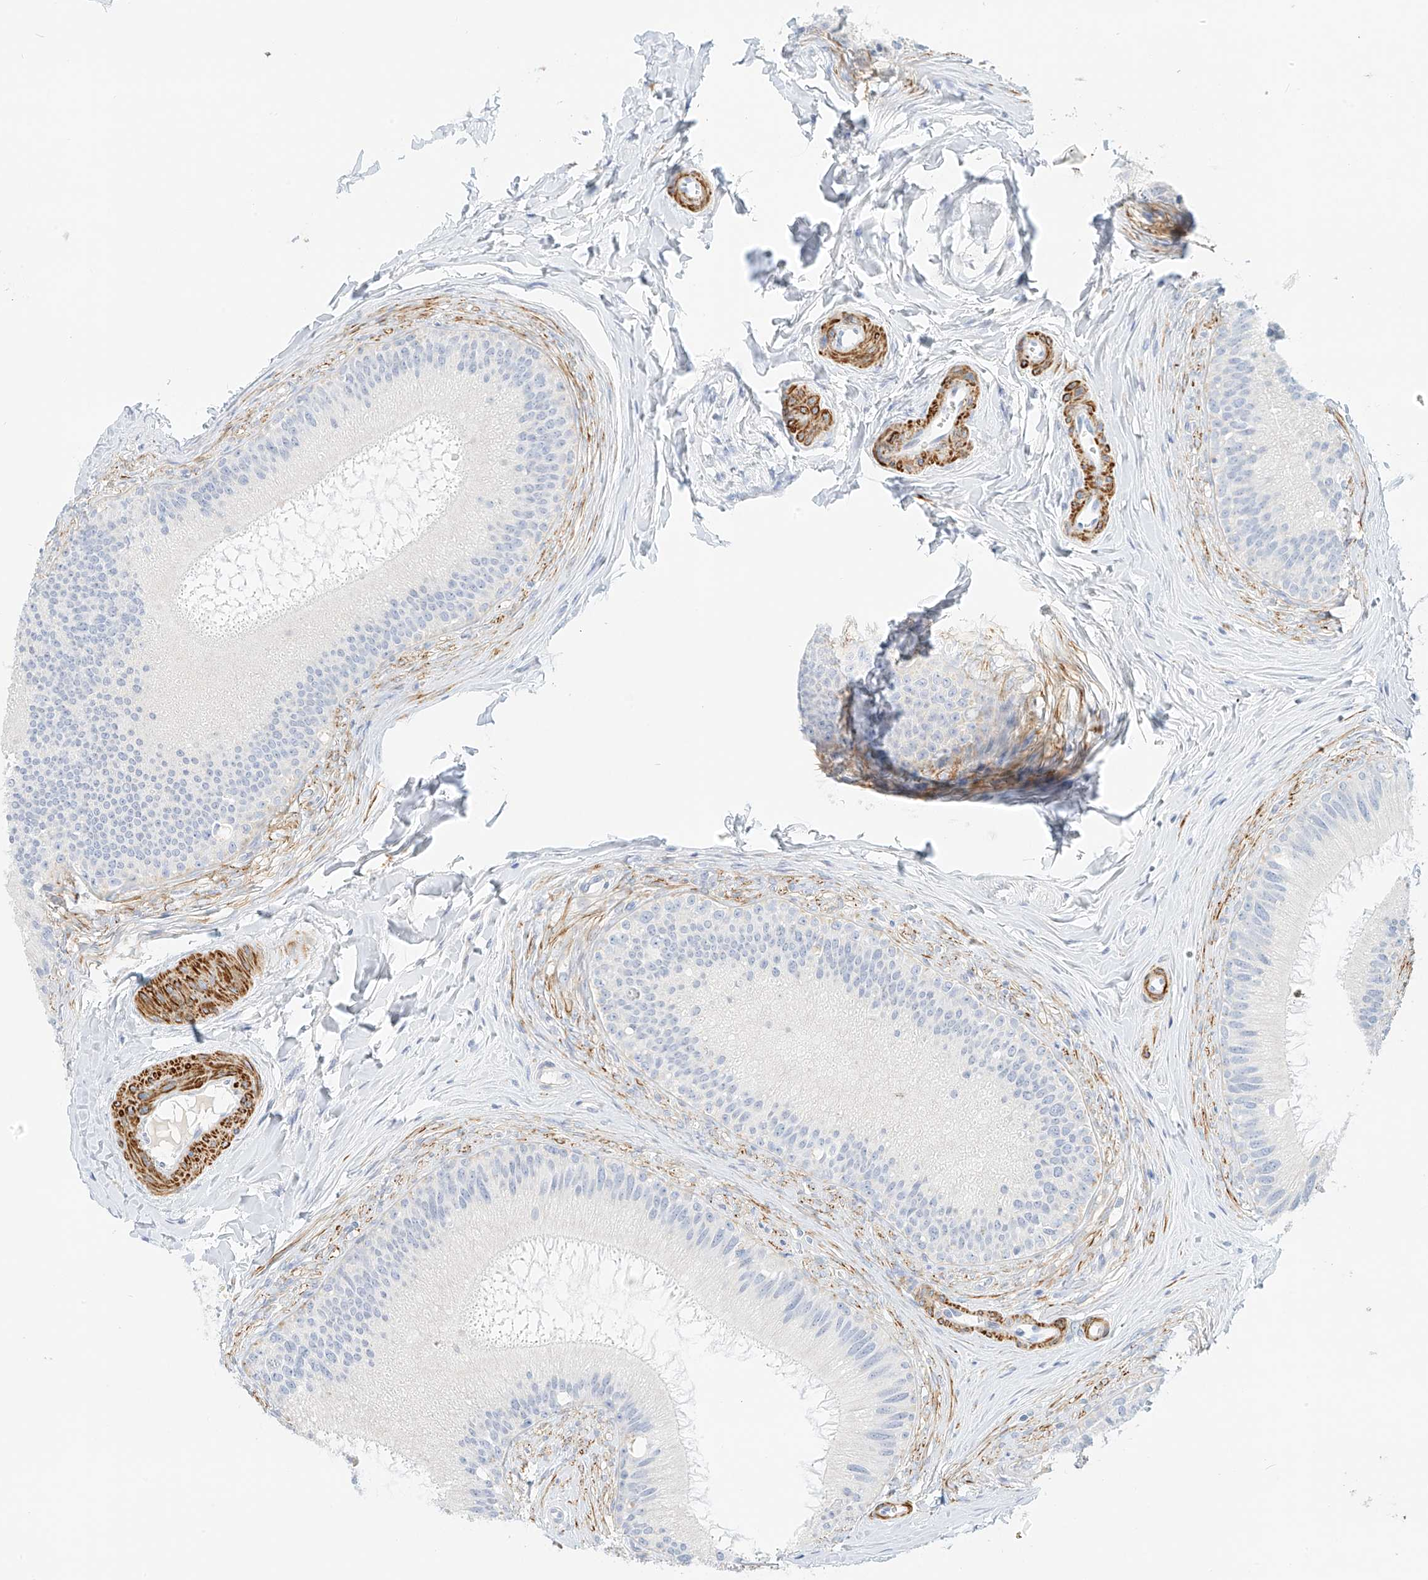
{"staining": {"intensity": "negative", "quantity": "none", "location": "none"}, "tissue": "epididymis", "cell_type": "Glandular cells", "image_type": "normal", "snomed": [{"axis": "morphology", "description": "Normal tissue, NOS"}, {"axis": "topography", "description": "Epididymis"}], "caption": "Glandular cells show no significant positivity in unremarkable epididymis. (Stains: DAB (3,3'-diaminobenzidine) immunohistochemistry with hematoxylin counter stain, Microscopy: brightfield microscopy at high magnification).", "gene": "ST3GAL5", "patient": {"sex": "male", "age": 27}}